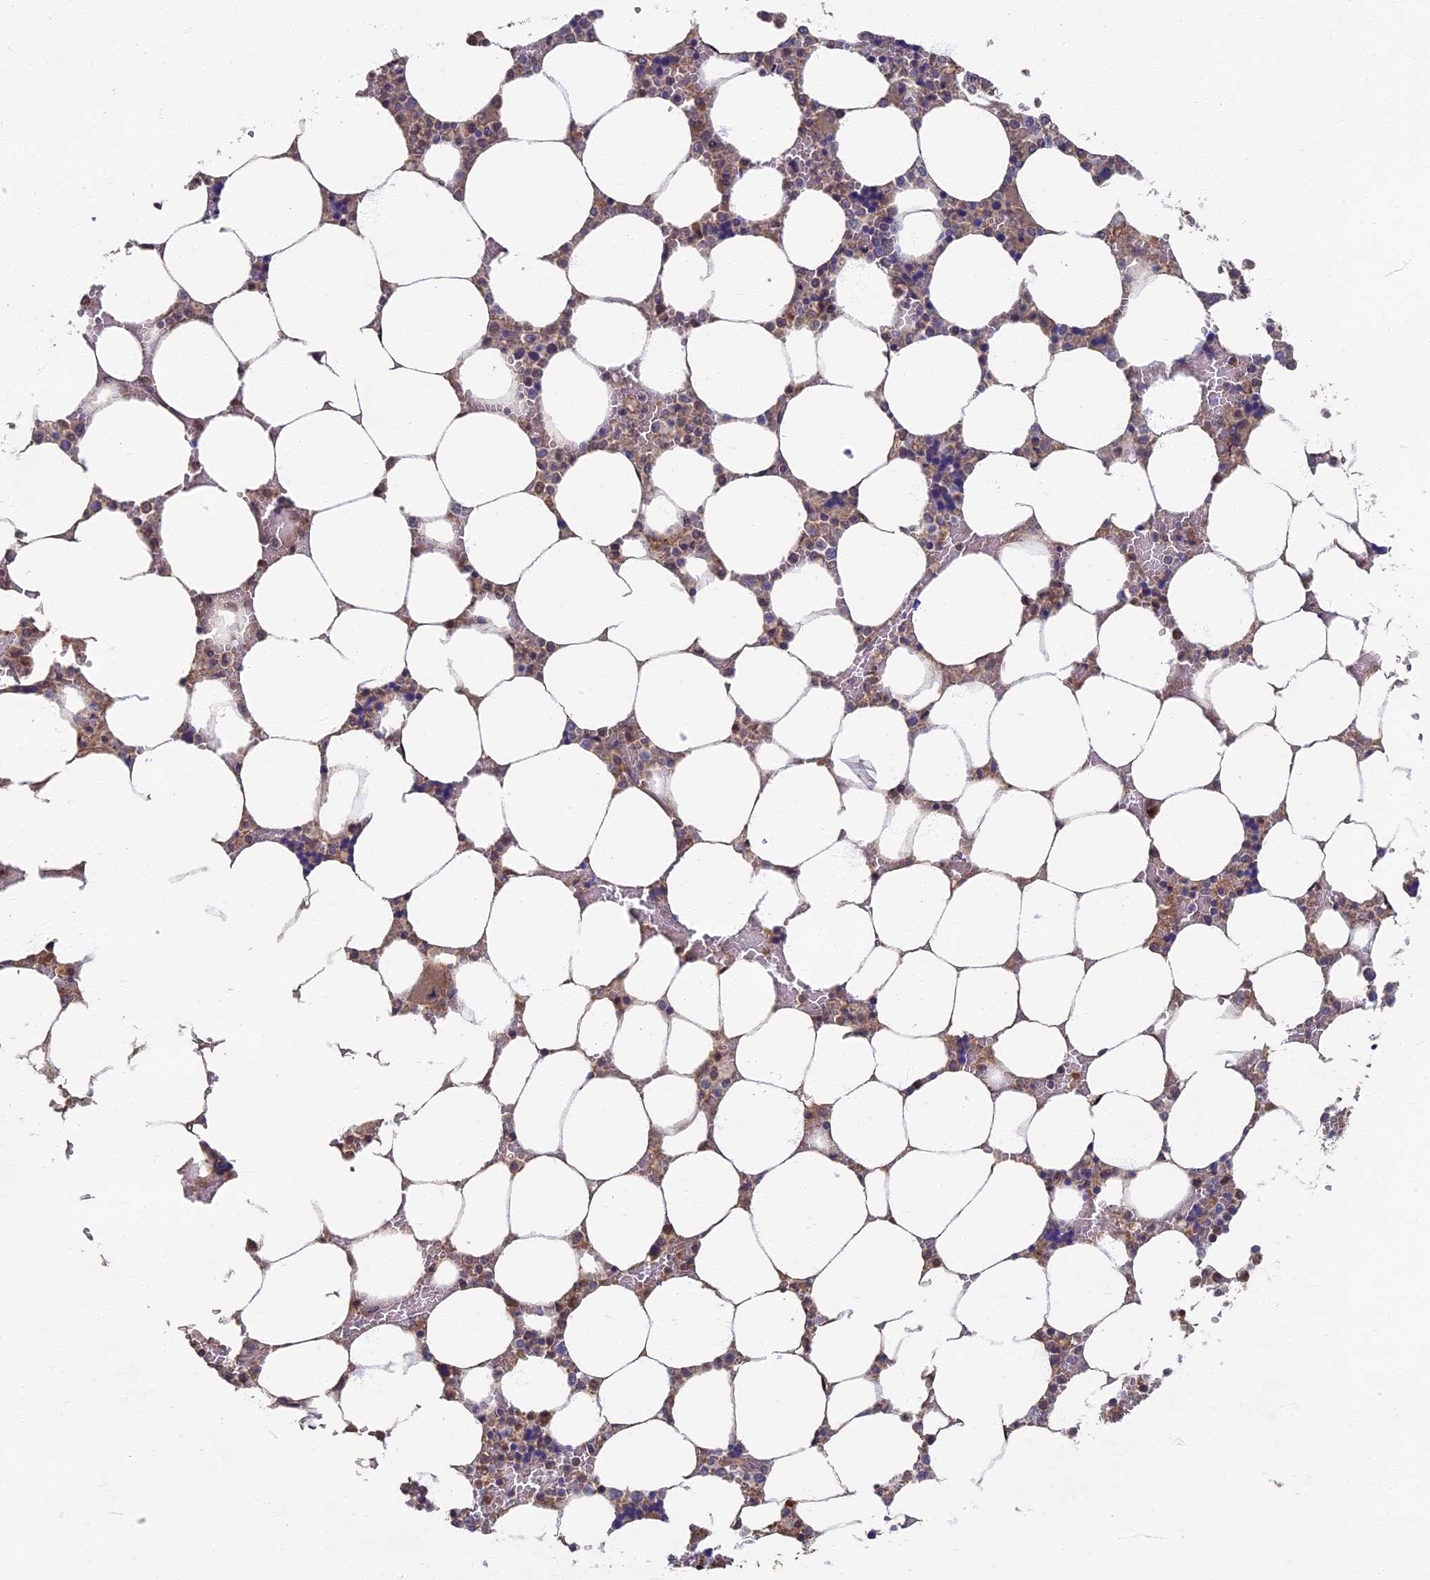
{"staining": {"intensity": "moderate", "quantity": "<25%", "location": "cytoplasmic/membranous,nuclear"}, "tissue": "bone marrow", "cell_type": "Hematopoietic cells", "image_type": "normal", "snomed": [{"axis": "morphology", "description": "Normal tissue, NOS"}, {"axis": "topography", "description": "Bone marrow"}], "caption": "This is a micrograph of immunohistochemistry (IHC) staining of unremarkable bone marrow, which shows moderate expression in the cytoplasmic/membranous,nuclear of hematopoietic cells.", "gene": "RSPH3", "patient": {"sex": "male", "age": 64}}